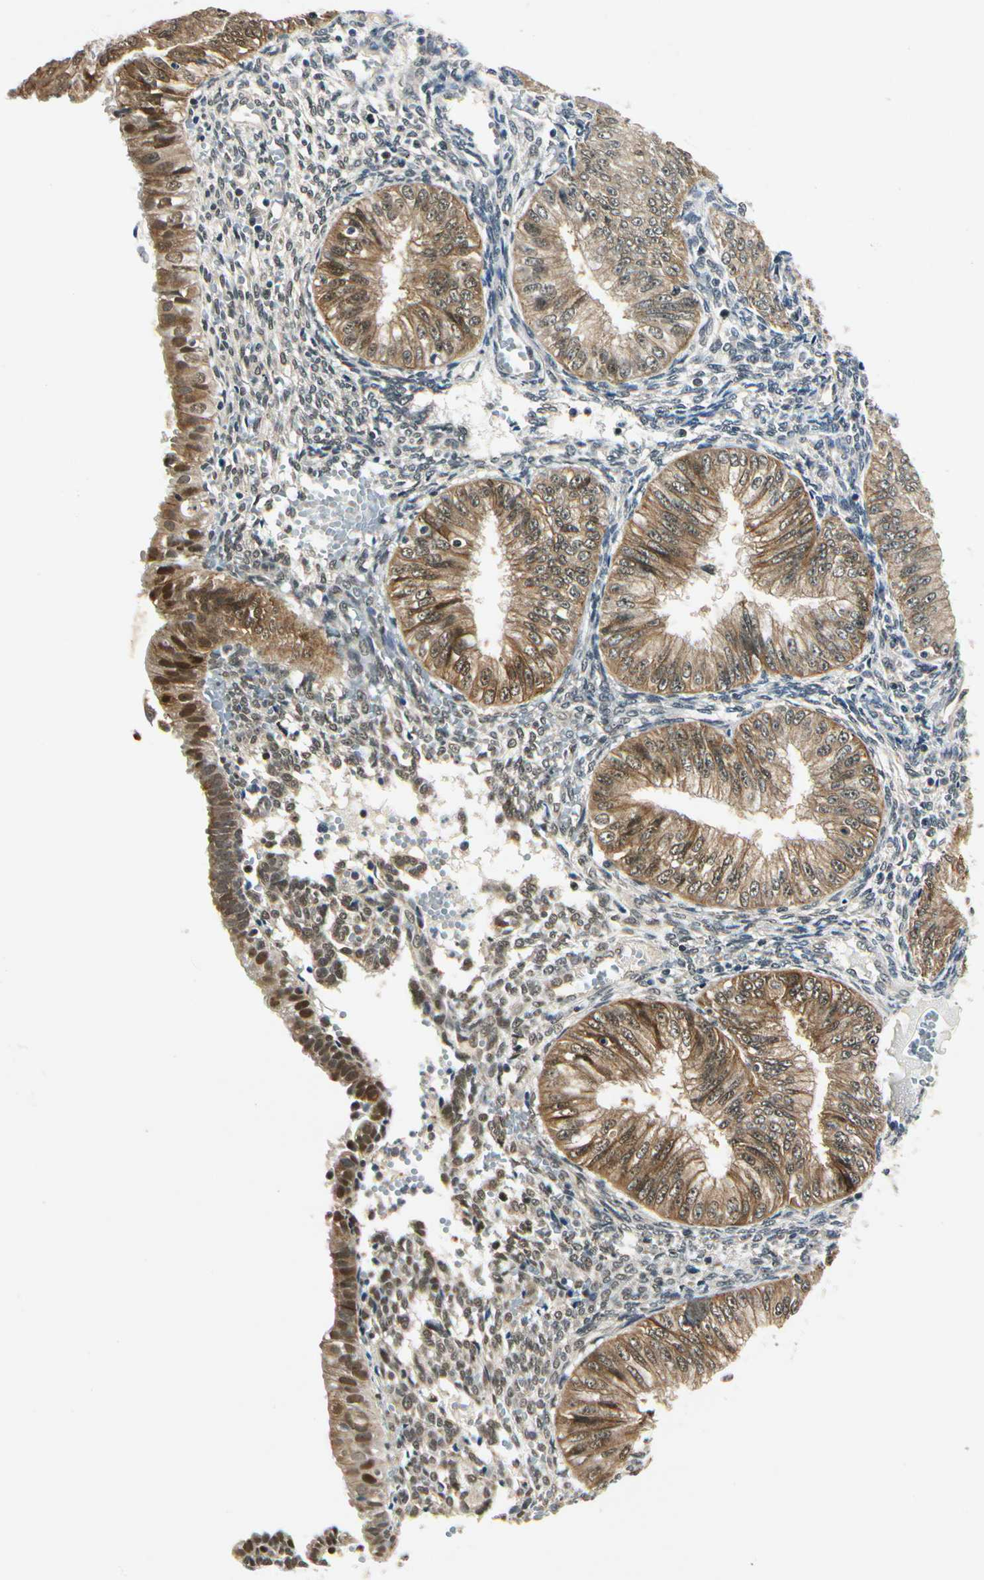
{"staining": {"intensity": "strong", "quantity": ">75%", "location": "cytoplasmic/membranous"}, "tissue": "endometrial cancer", "cell_type": "Tumor cells", "image_type": "cancer", "snomed": [{"axis": "morphology", "description": "Normal tissue, NOS"}, {"axis": "morphology", "description": "Adenocarcinoma, NOS"}, {"axis": "topography", "description": "Endometrium"}], "caption": "Protein analysis of adenocarcinoma (endometrial) tissue exhibits strong cytoplasmic/membranous positivity in approximately >75% of tumor cells.", "gene": "PDK2", "patient": {"sex": "female", "age": 53}}